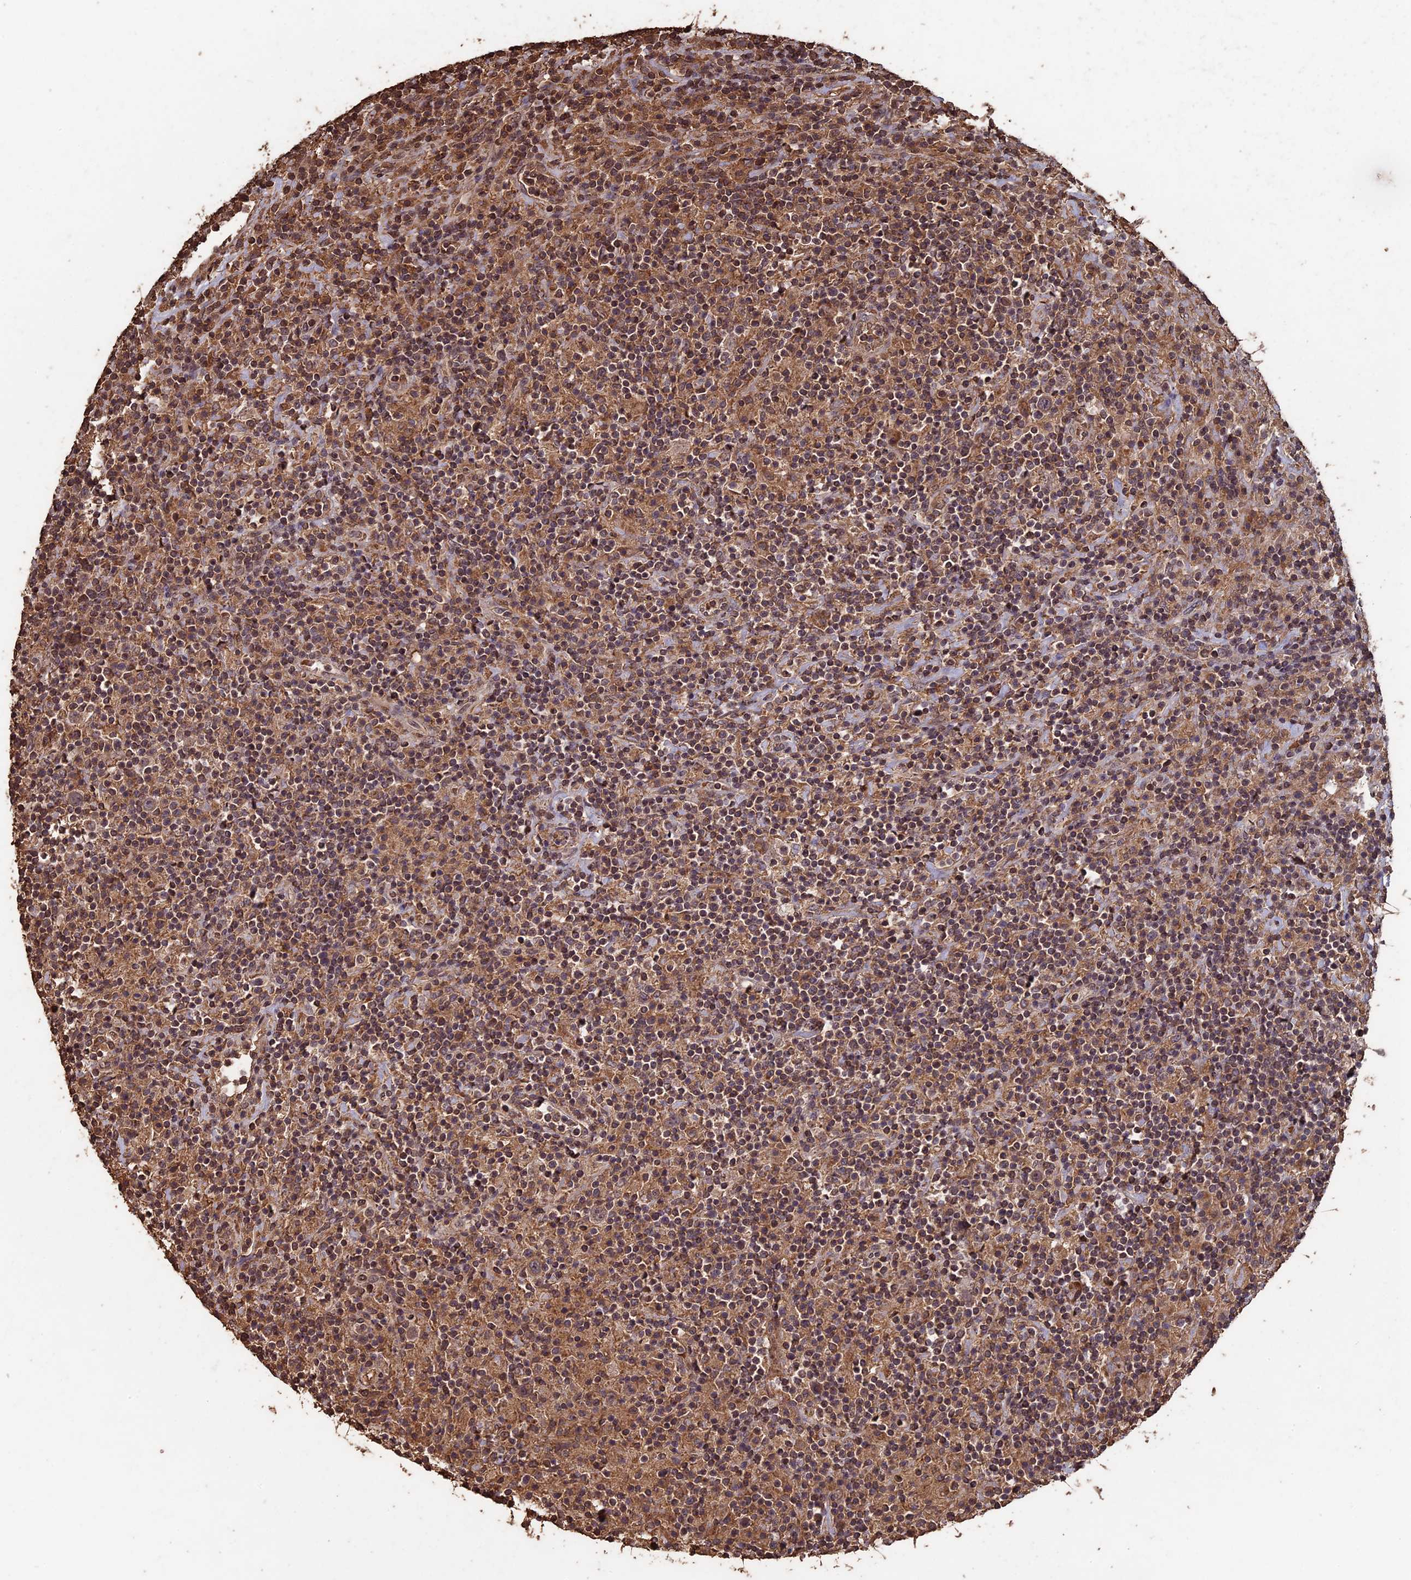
{"staining": {"intensity": "weak", "quantity": "<25%", "location": "cytoplasmic/membranous"}, "tissue": "lymphoma", "cell_type": "Tumor cells", "image_type": "cancer", "snomed": [{"axis": "morphology", "description": "Hodgkin's disease, NOS"}, {"axis": "topography", "description": "Lymph node"}], "caption": "Immunohistochemistry of human Hodgkin's disease demonstrates no expression in tumor cells.", "gene": "HUNK", "patient": {"sex": "male", "age": 70}}